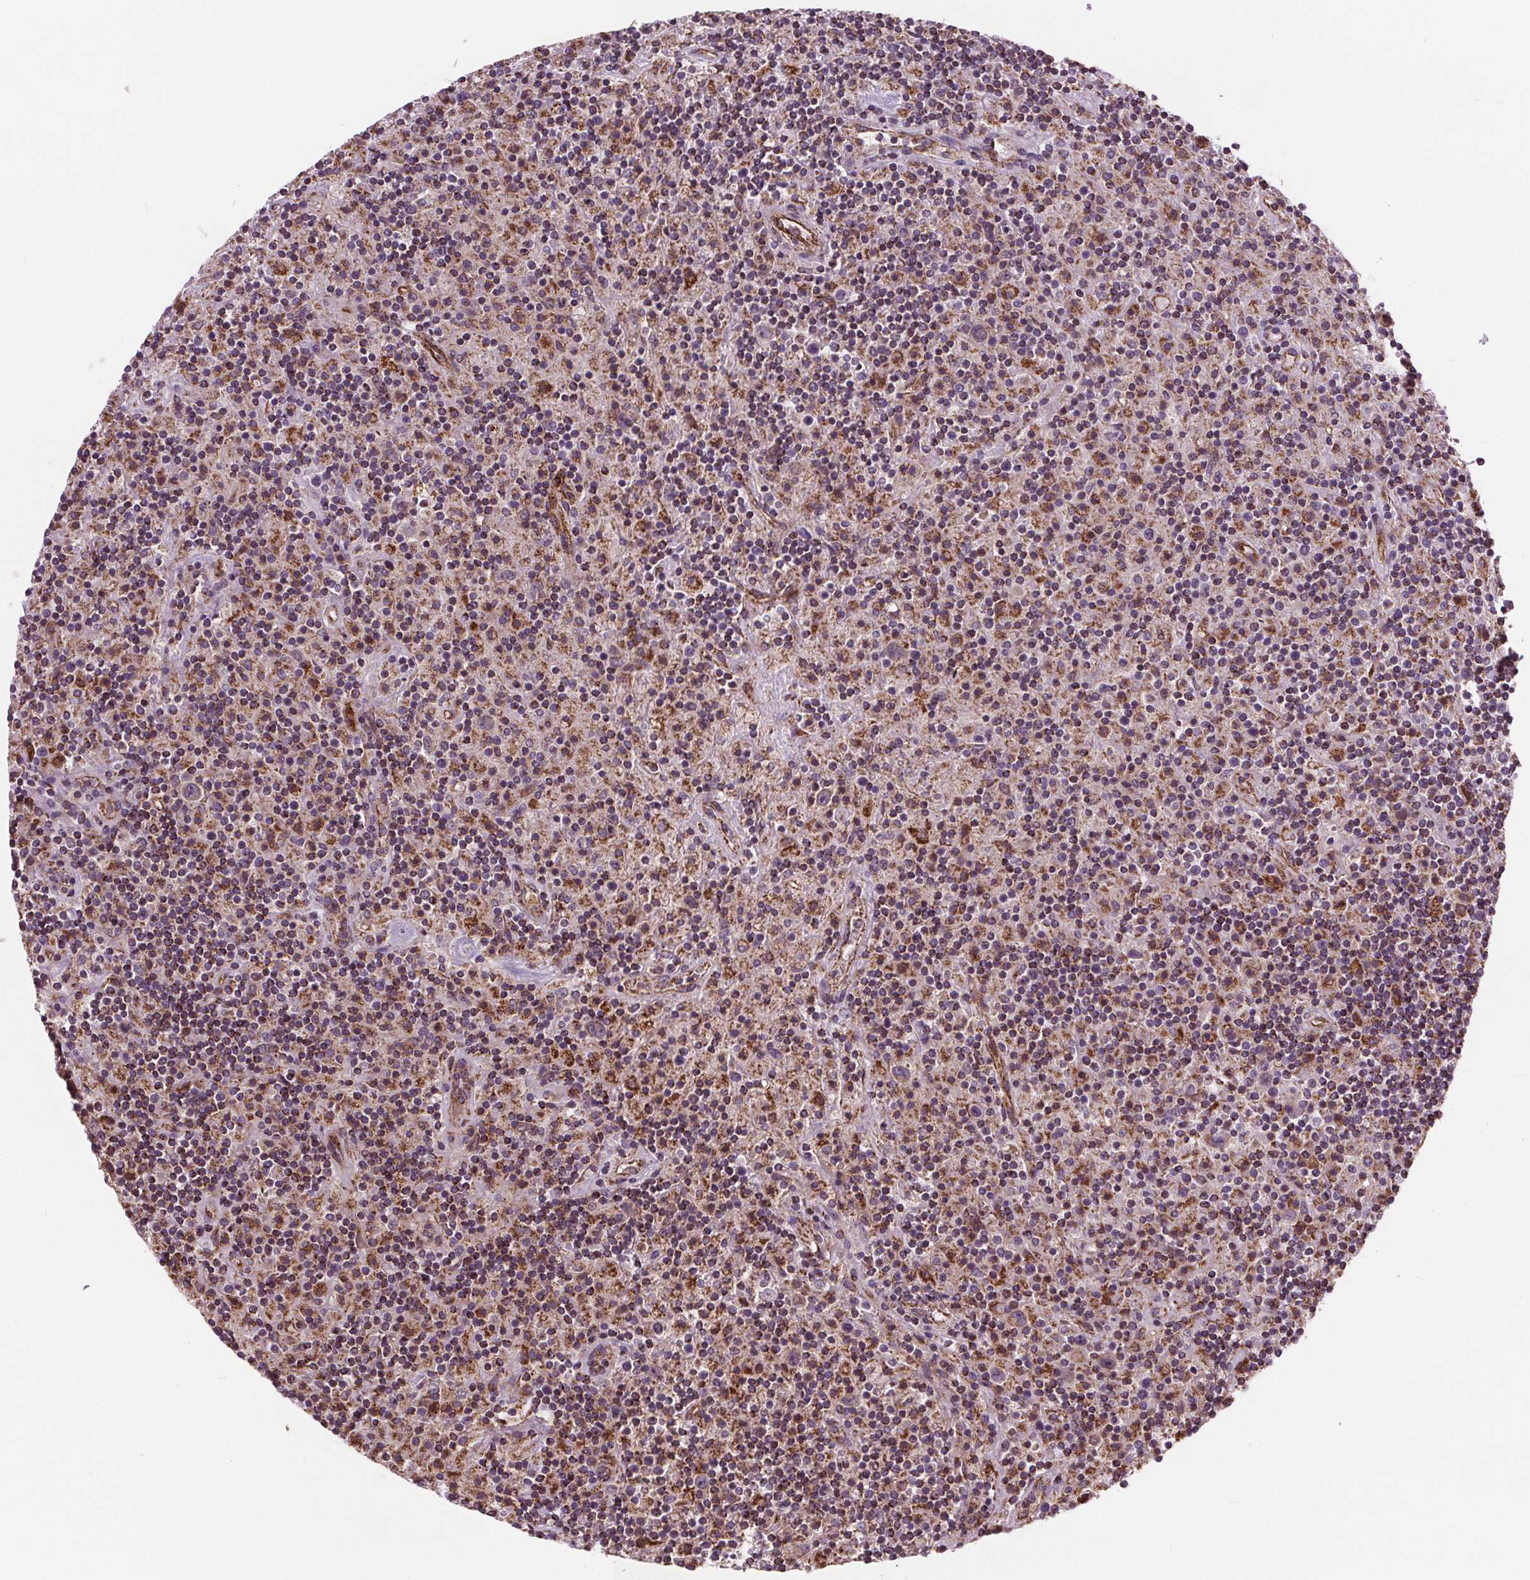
{"staining": {"intensity": "moderate", "quantity": "<25%", "location": "cytoplasmic/membranous"}, "tissue": "lymphoma", "cell_type": "Tumor cells", "image_type": "cancer", "snomed": [{"axis": "morphology", "description": "Hodgkin's disease, NOS"}, {"axis": "topography", "description": "Lymph node"}], "caption": "Protein staining of Hodgkin's disease tissue reveals moderate cytoplasmic/membranous positivity in approximately <25% of tumor cells.", "gene": "GOLT1B", "patient": {"sex": "male", "age": 70}}